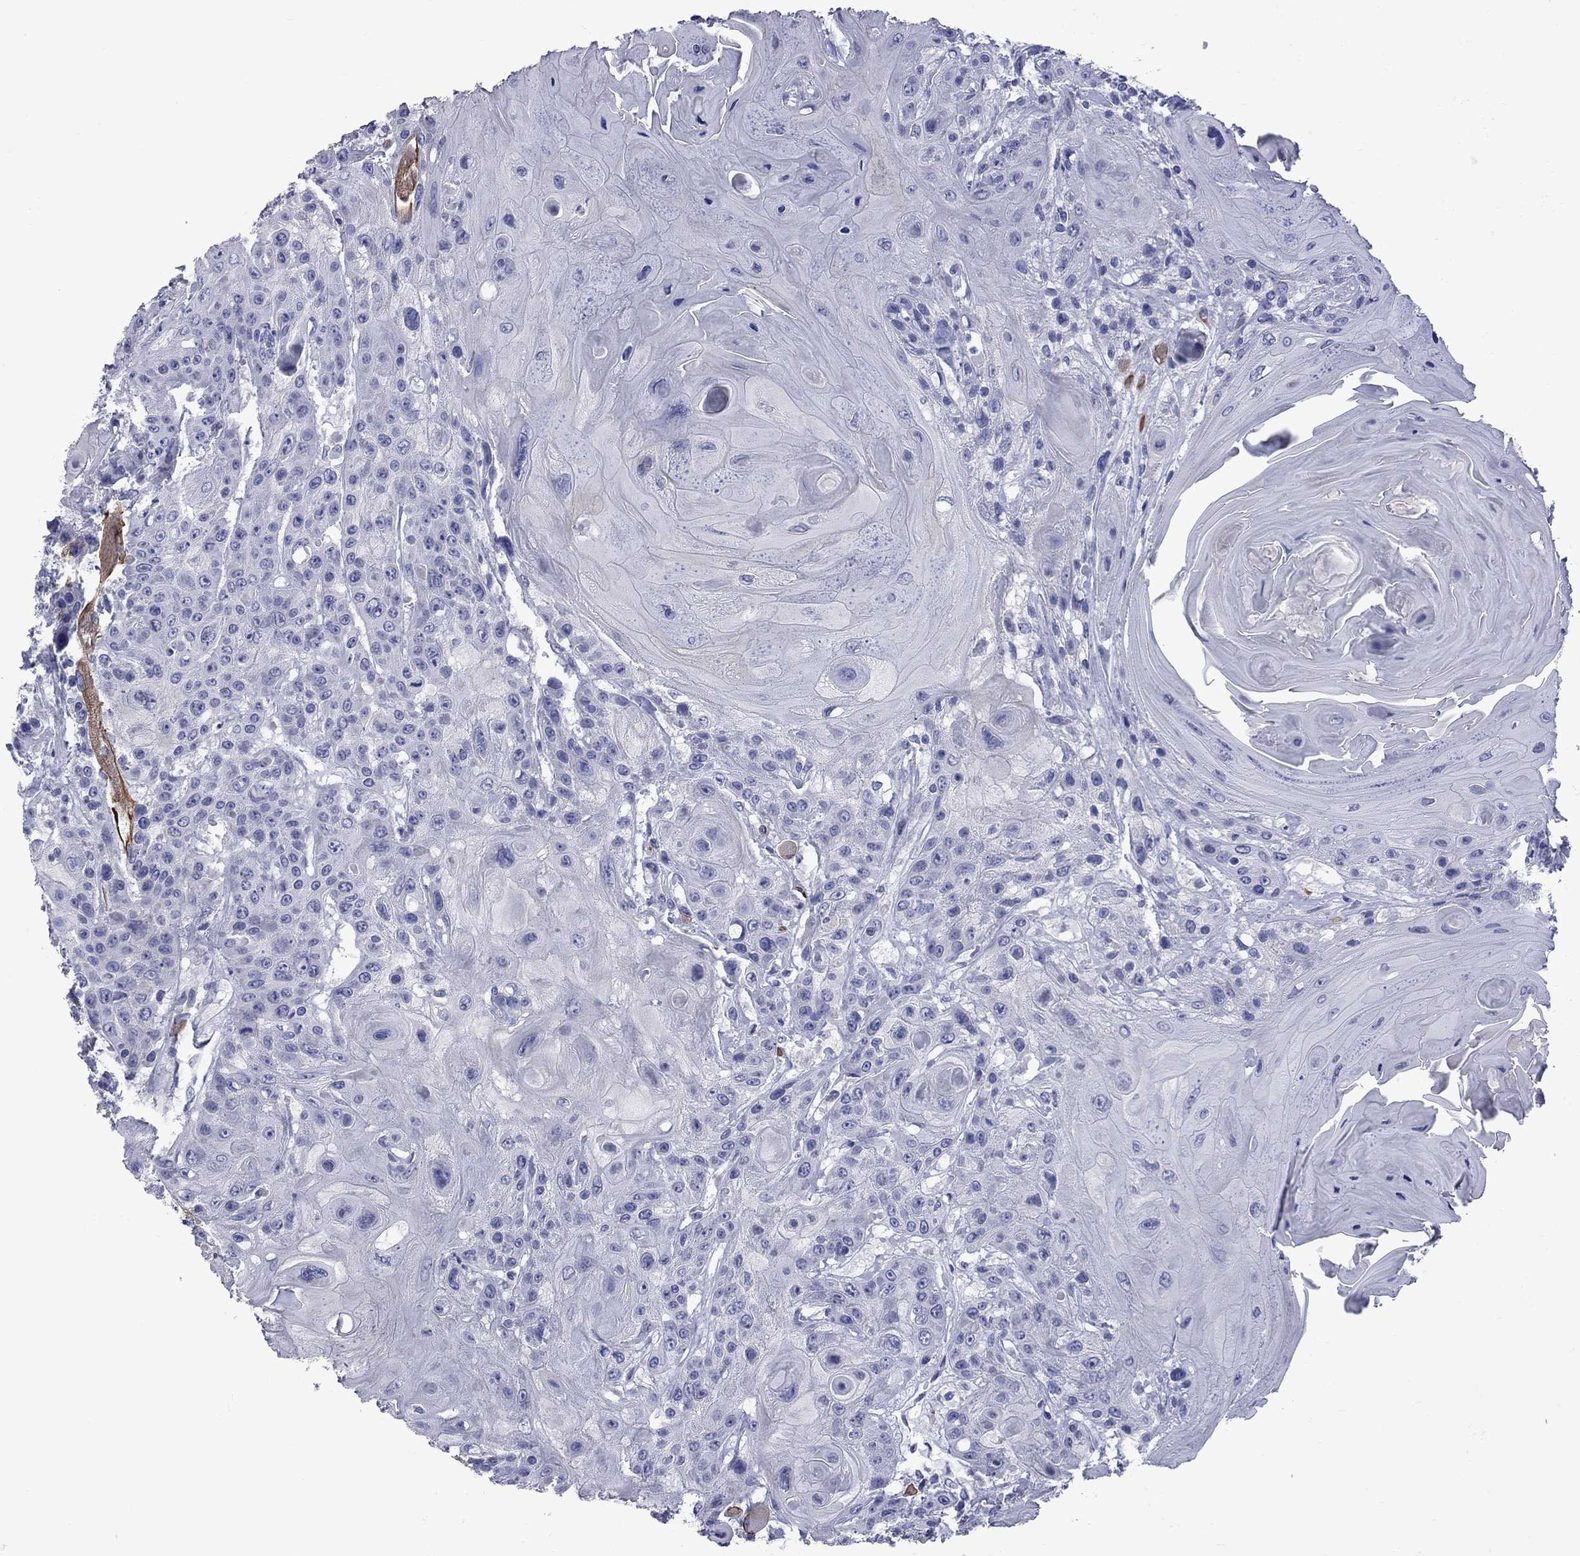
{"staining": {"intensity": "negative", "quantity": "none", "location": "none"}, "tissue": "head and neck cancer", "cell_type": "Tumor cells", "image_type": "cancer", "snomed": [{"axis": "morphology", "description": "Squamous cell carcinoma, NOS"}, {"axis": "topography", "description": "Head-Neck"}], "caption": "Immunohistochemistry (IHC) image of head and neck cancer (squamous cell carcinoma) stained for a protein (brown), which reveals no positivity in tumor cells.", "gene": "EPPIN", "patient": {"sex": "female", "age": 59}}